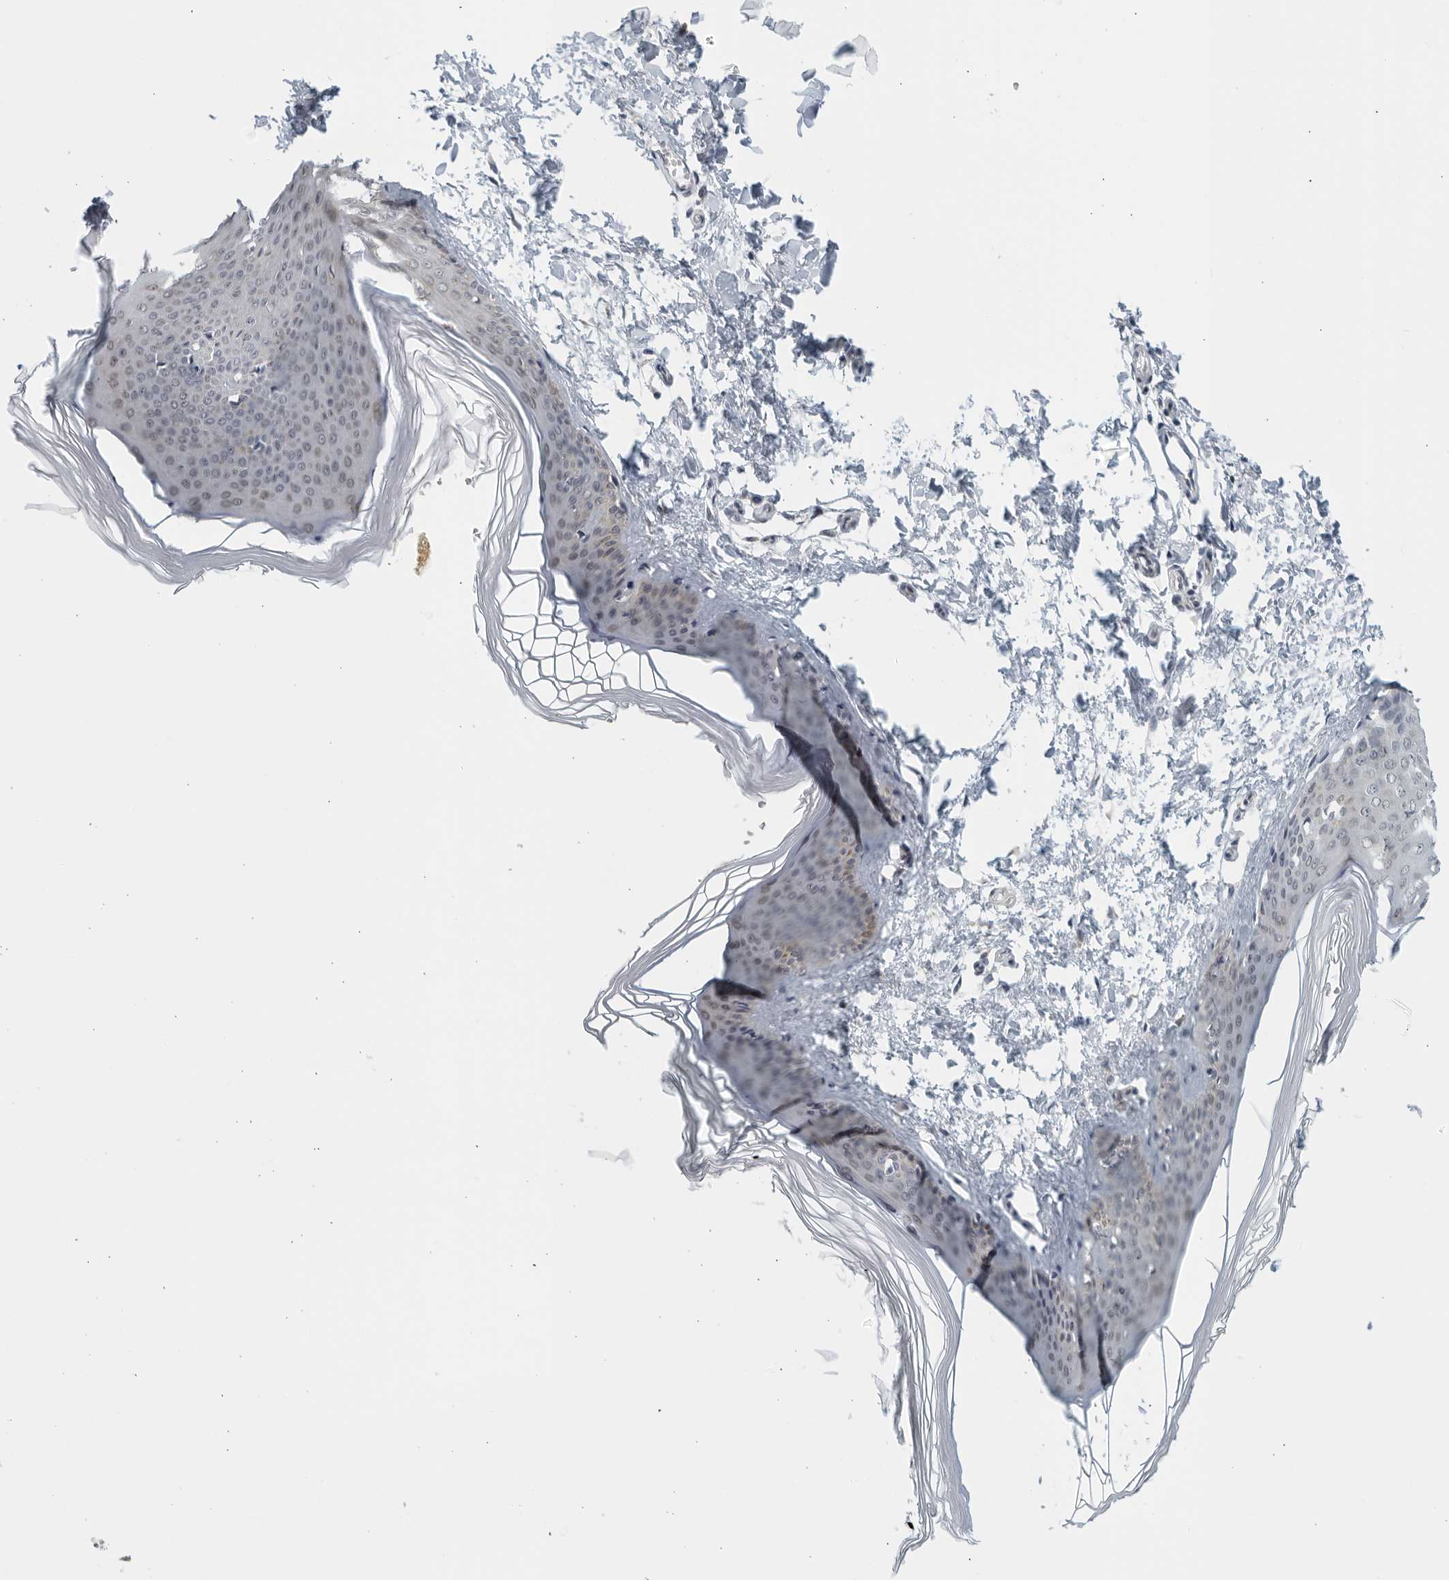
{"staining": {"intensity": "negative", "quantity": "none", "location": "none"}, "tissue": "skin", "cell_type": "Fibroblasts", "image_type": "normal", "snomed": [{"axis": "morphology", "description": "Normal tissue, NOS"}, {"axis": "topography", "description": "Skin"}], "caption": "IHC photomicrograph of unremarkable skin: human skin stained with DAB (3,3'-diaminobenzidine) displays no significant protein positivity in fibroblasts. (Stains: DAB (3,3'-diaminobenzidine) immunohistochemistry with hematoxylin counter stain, Microscopy: brightfield microscopy at high magnification).", "gene": "RC3H1", "patient": {"sex": "female", "age": 27}}